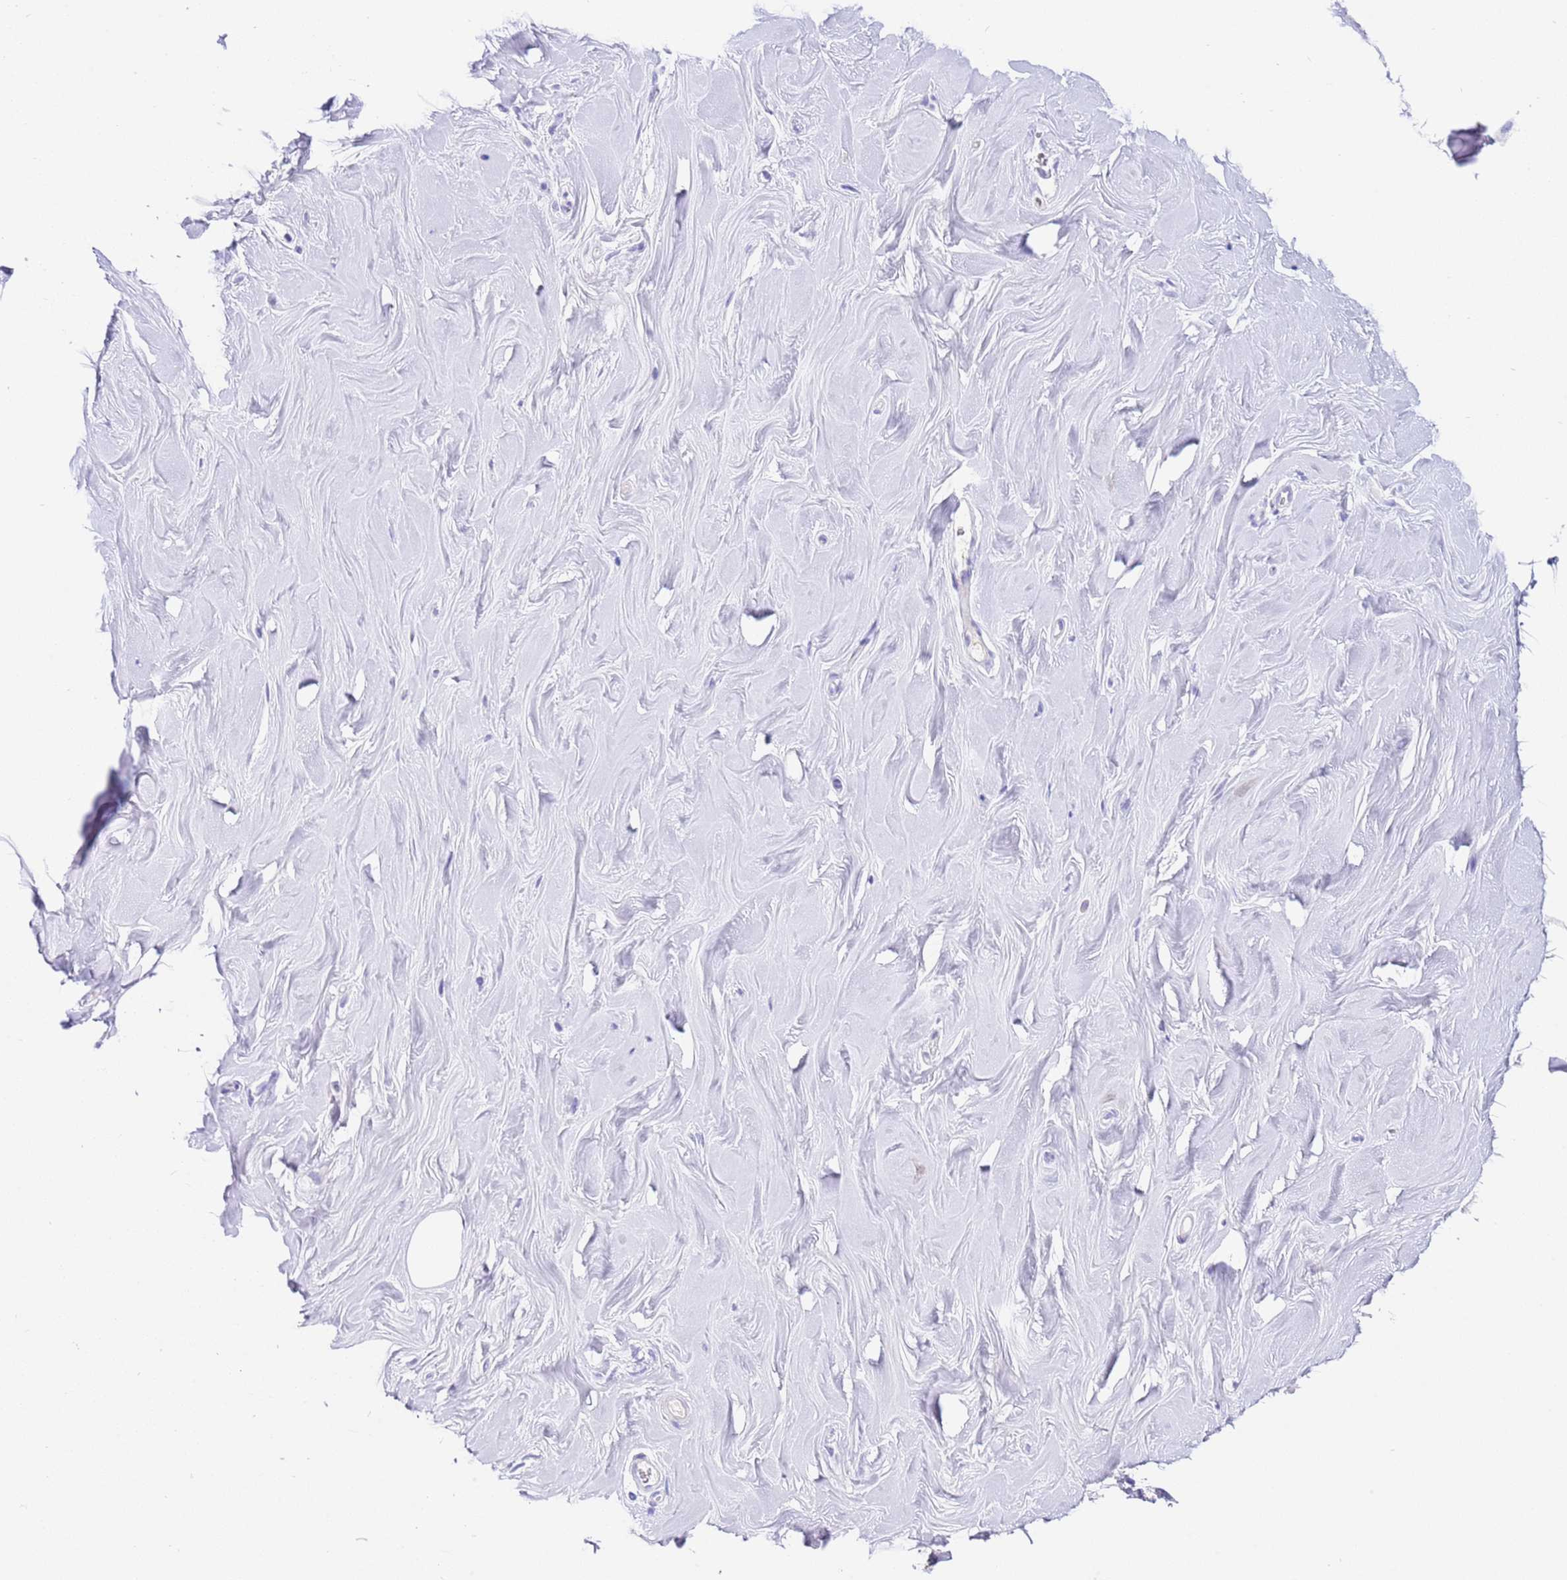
{"staining": {"intensity": "negative", "quantity": "none", "location": "none"}, "tissue": "adipose tissue", "cell_type": "Adipocytes", "image_type": "normal", "snomed": [{"axis": "morphology", "description": "Normal tissue, NOS"}, {"axis": "topography", "description": "Breast"}], "caption": "IHC photomicrograph of benign adipose tissue stained for a protein (brown), which shows no expression in adipocytes.", "gene": "CPB1", "patient": {"sex": "female", "age": 26}}